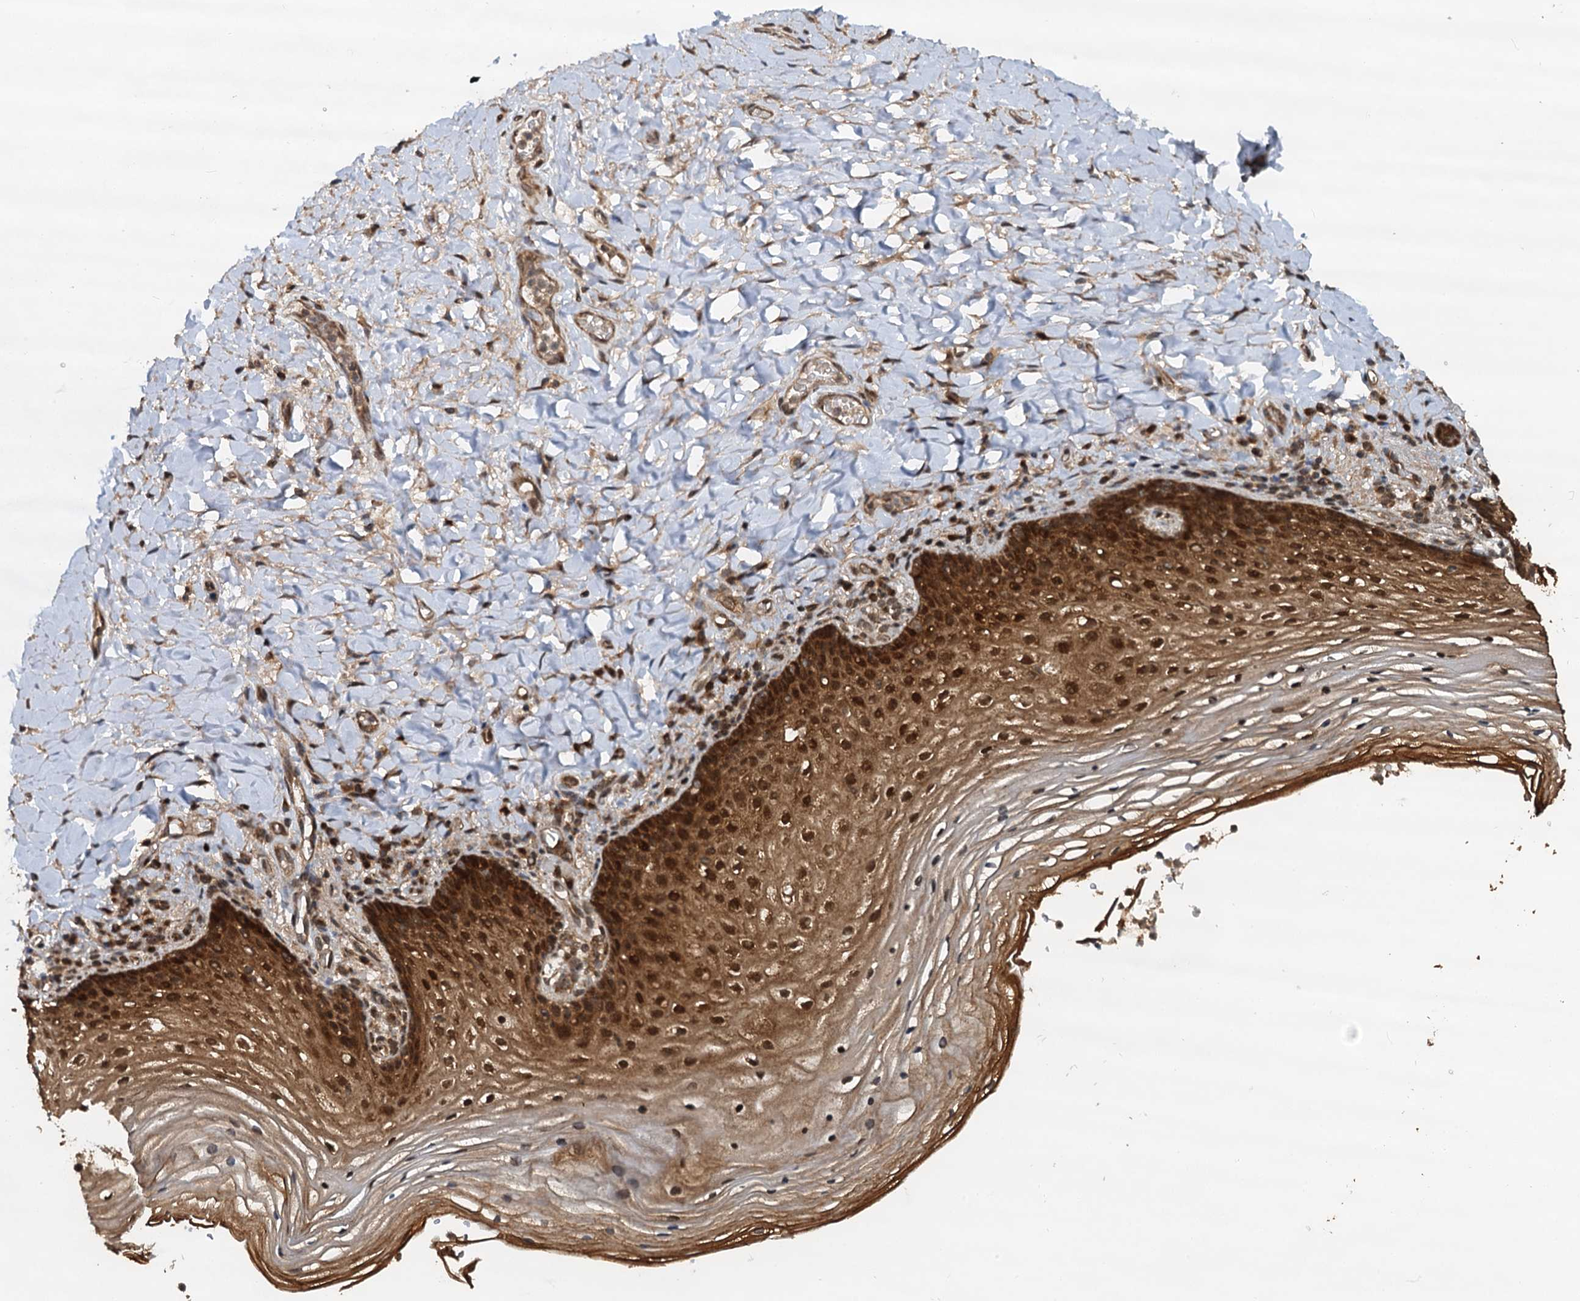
{"staining": {"intensity": "strong", "quantity": ">75%", "location": "cytoplasmic/membranous,nuclear"}, "tissue": "vagina", "cell_type": "Squamous epithelial cells", "image_type": "normal", "snomed": [{"axis": "morphology", "description": "Normal tissue, NOS"}, {"axis": "topography", "description": "Vagina"}], "caption": "Protein analysis of benign vagina displays strong cytoplasmic/membranous,nuclear positivity in approximately >75% of squamous epithelial cells.", "gene": "STUB1", "patient": {"sex": "female", "age": 60}}